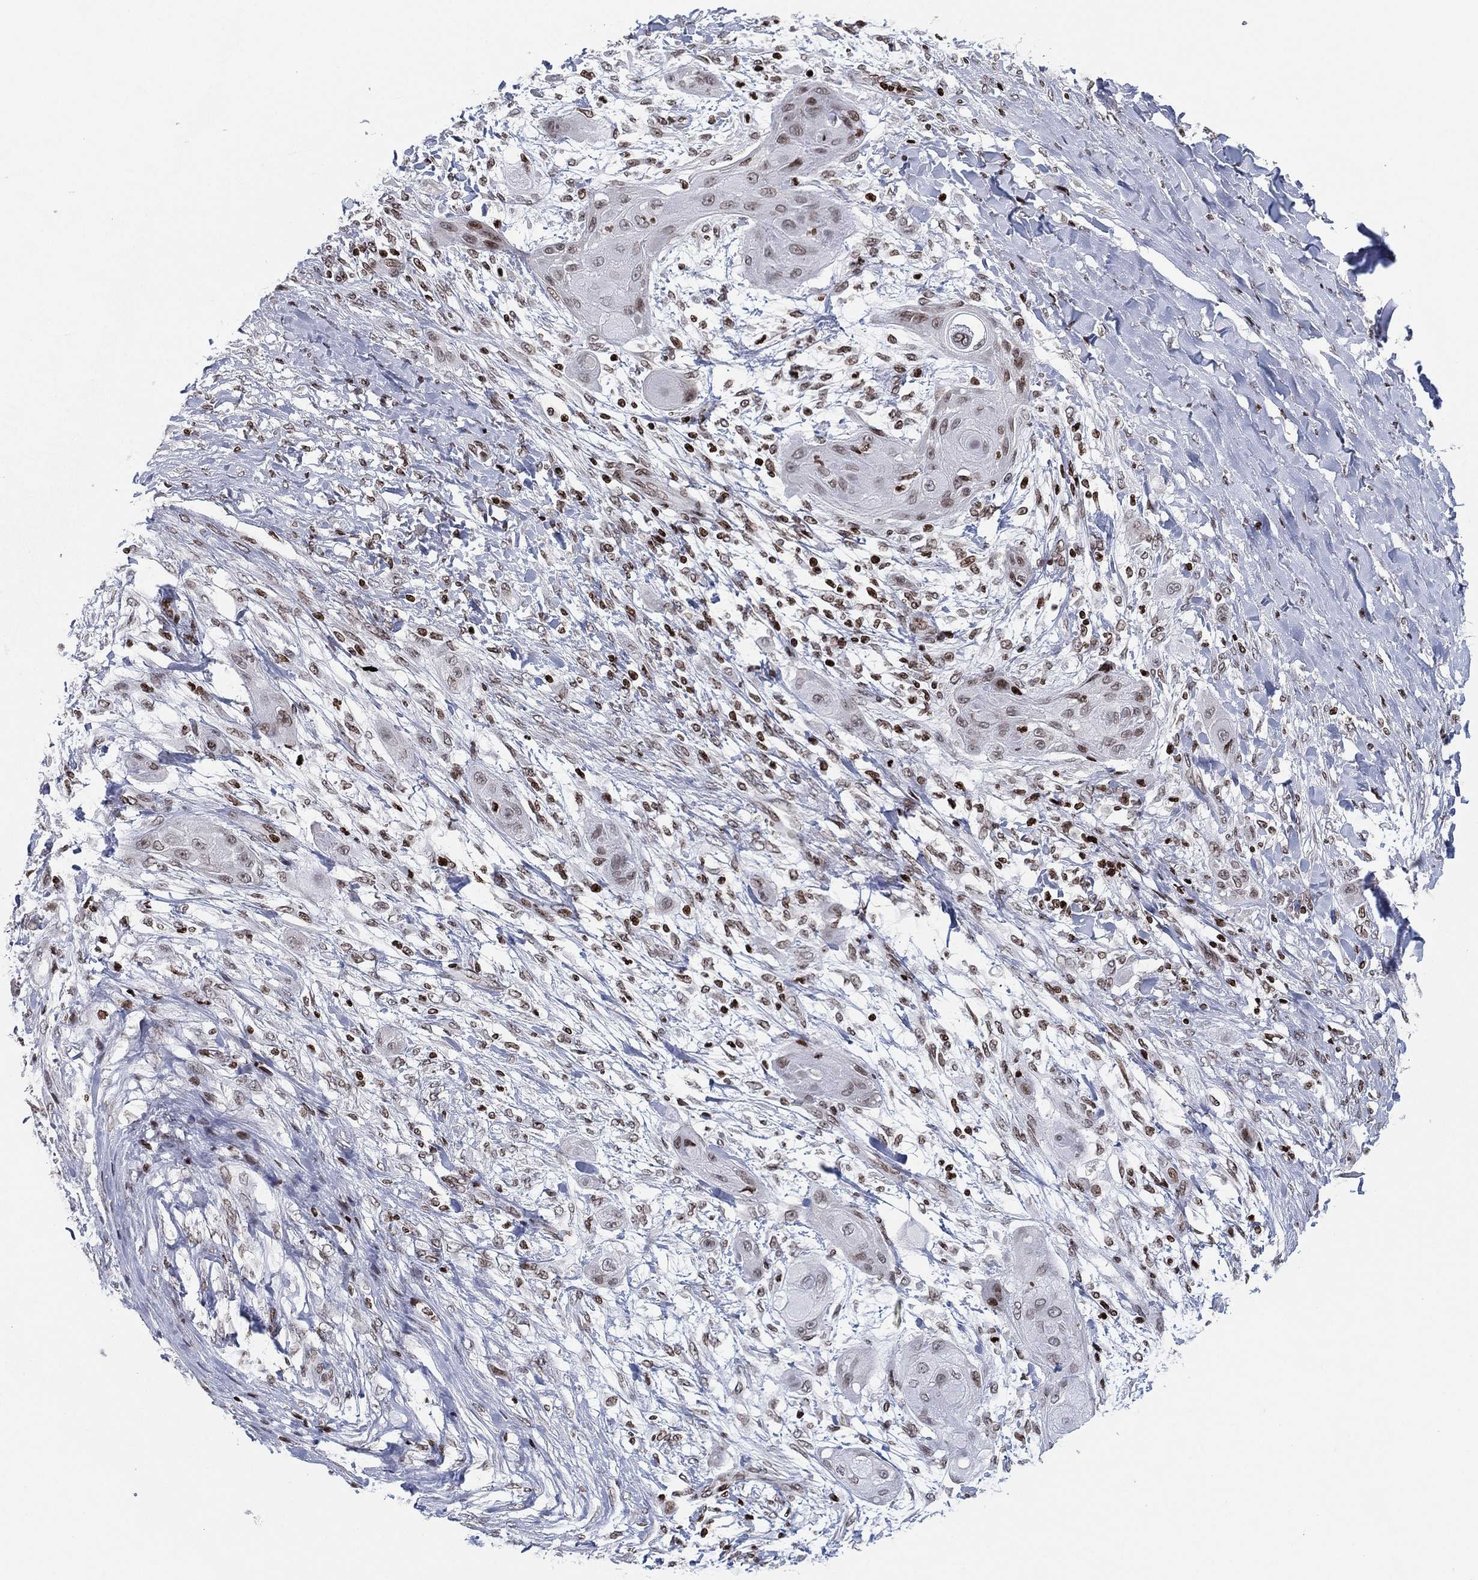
{"staining": {"intensity": "negative", "quantity": "none", "location": "none"}, "tissue": "skin cancer", "cell_type": "Tumor cells", "image_type": "cancer", "snomed": [{"axis": "morphology", "description": "Squamous cell carcinoma, NOS"}, {"axis": "topography", "description": "Skin"}], "caption": "This histopathology image is of skin cancer (squamous cell carcinoma) stained with IHC to label a protein in brown with the nuclei are counter-stained blue. There is no staining in tumor cells.", "gene": "MFSD14A", "patient": {"sex": "male", "age": 62}}